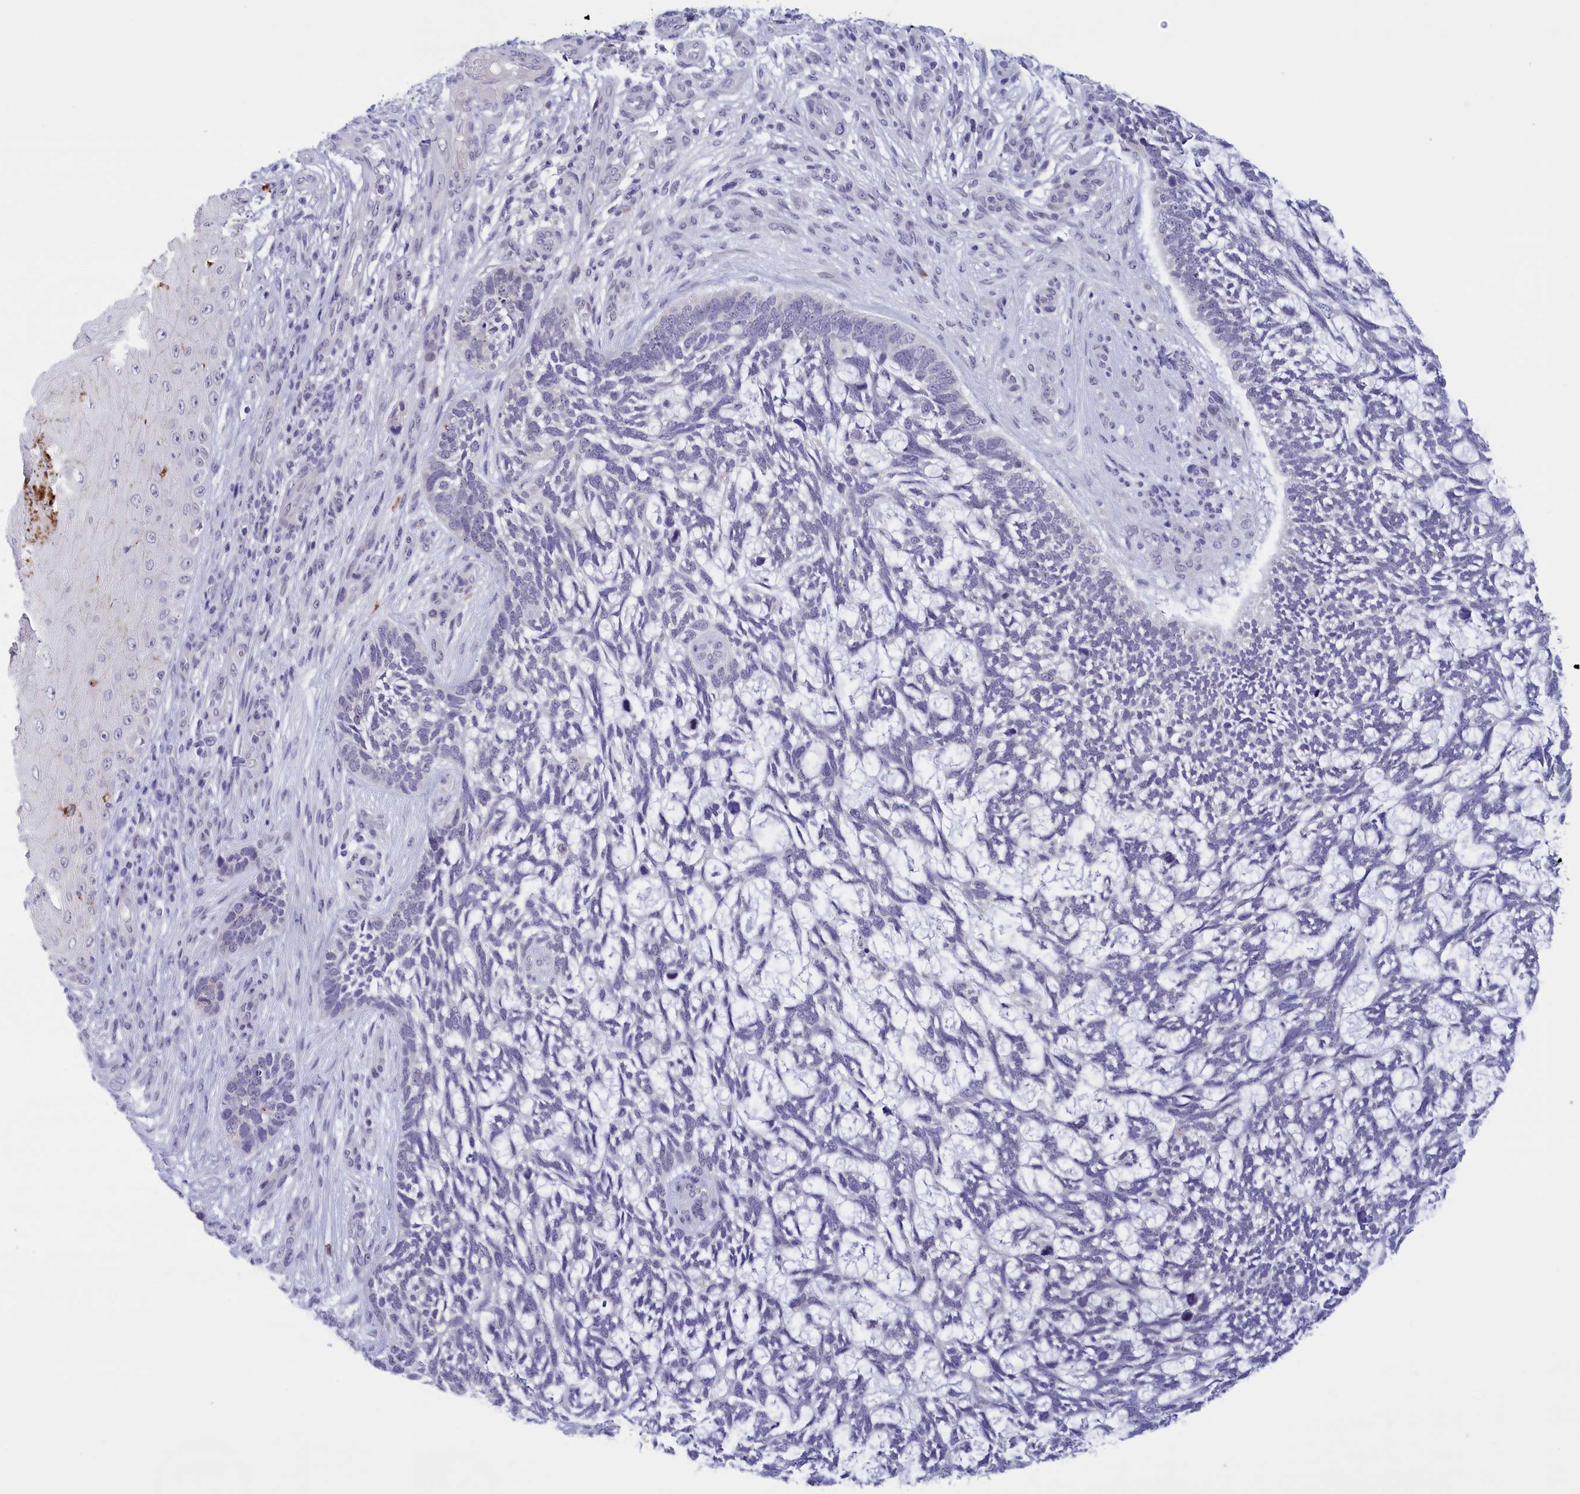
{"staining": {"intensity": "negative", "quantity": "none", "location": "none"}, "tissue": "skin cancer", "cell_type": "Tumor cells", "image_type": "cancer", "snomed": [{"axis": "morphology", "description": "Basal cell carcinoma"}, {"axis": "topography", "description": "Skin"}], "caption": "An image of human skin basal cell carcinoma is negative for staining in tumor cells.", "gene": "ELOA2", "patient": {"sex": "male", "age": 88}}